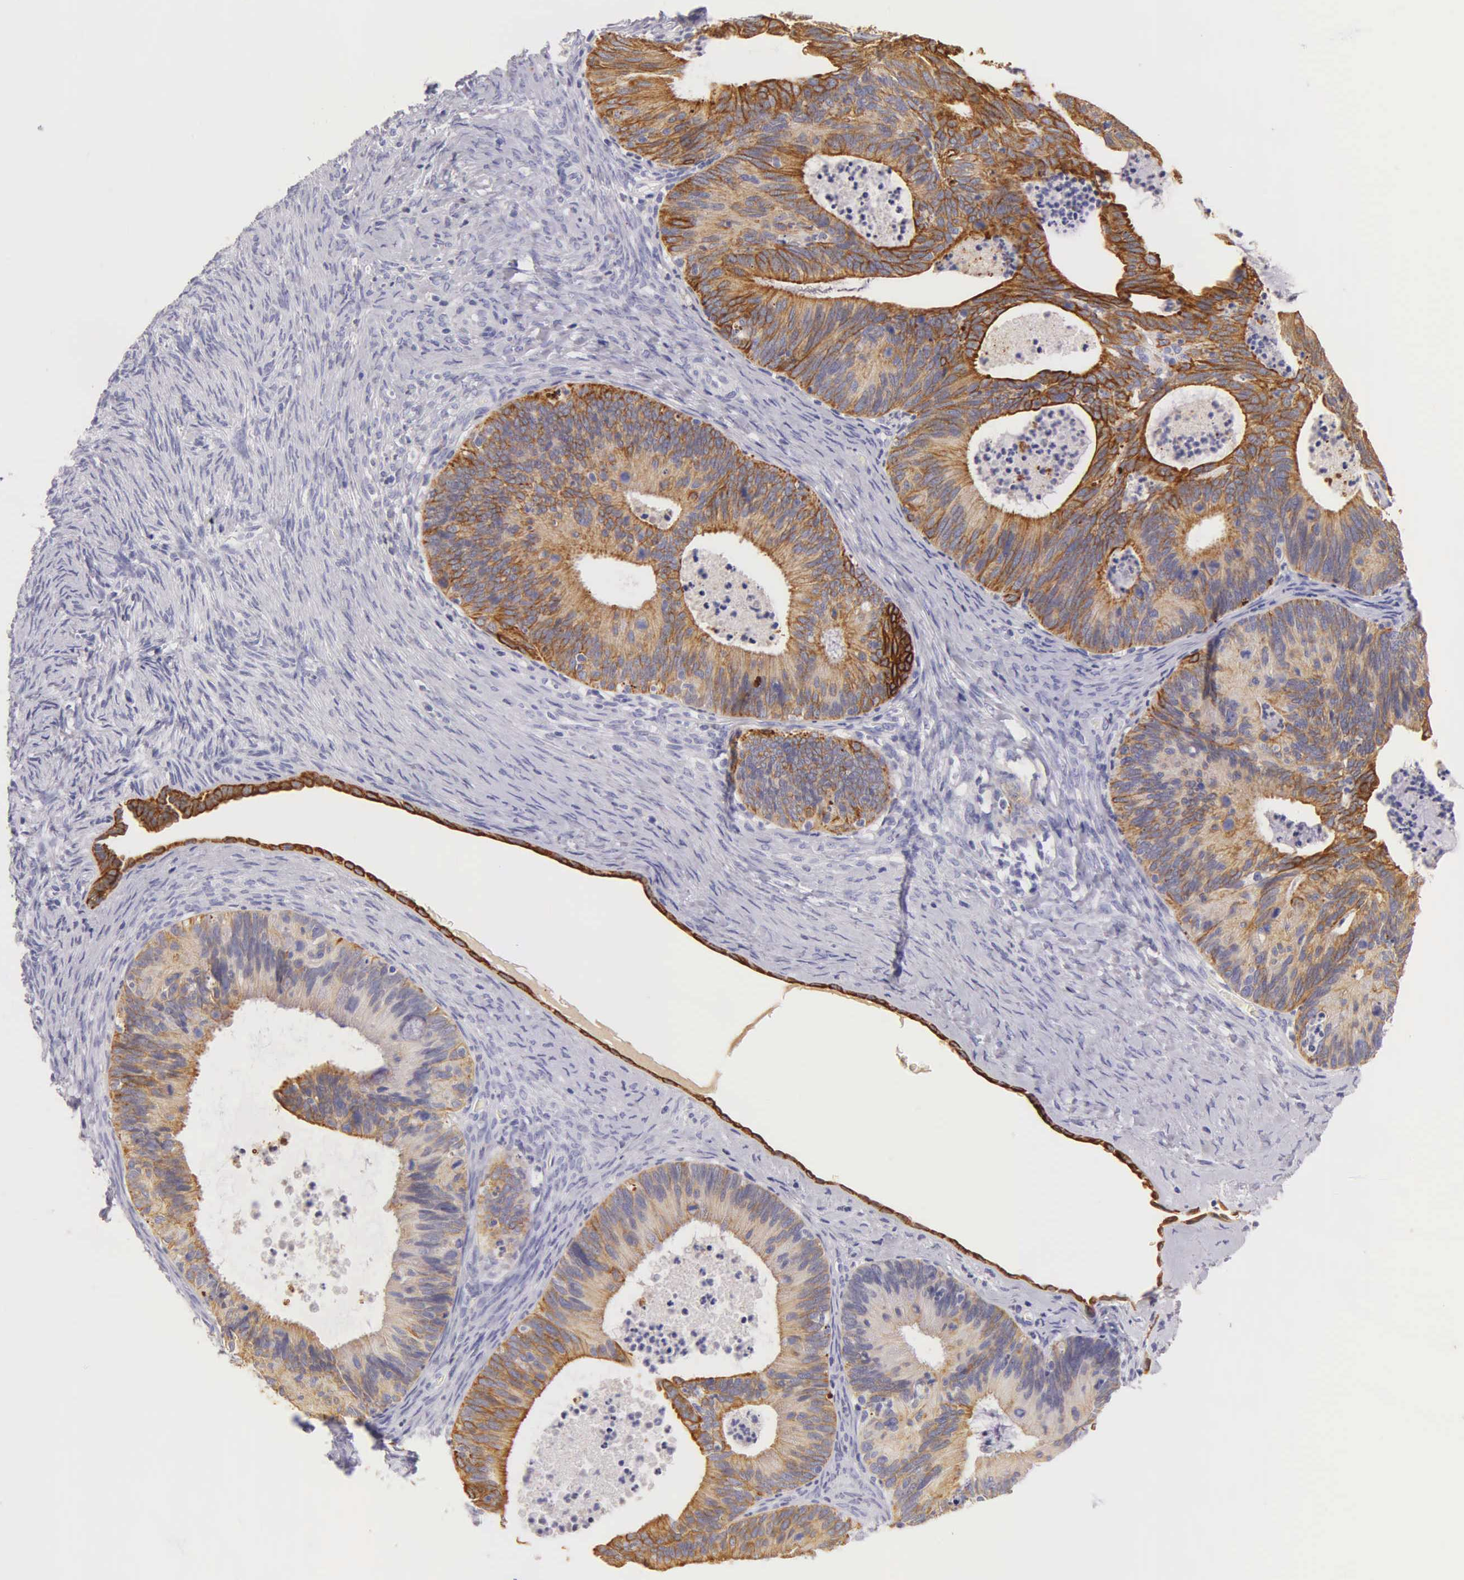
{"staining": {"intensity": "moderate", "quantity": ">75%", "location": "cytoplasmic/membranous"}, "tissue": "ovarian cancer", "cell_type": "Tumor cells", "image_type": "cancer", "snomed": [{"axis": "morphology", "description": "Carcinoma, endometroid"}, {"axis": "topography", "description": "Ovary"}], "caption": "This photomicrograph displays IHC staining of human endometroid carcinoma (ovarian), with medium moderate cytoplasmic/membranous staining in about >75% of tumor cells.", "gene": "KRT17", "patient": {"sex": "female", "age": 52}}